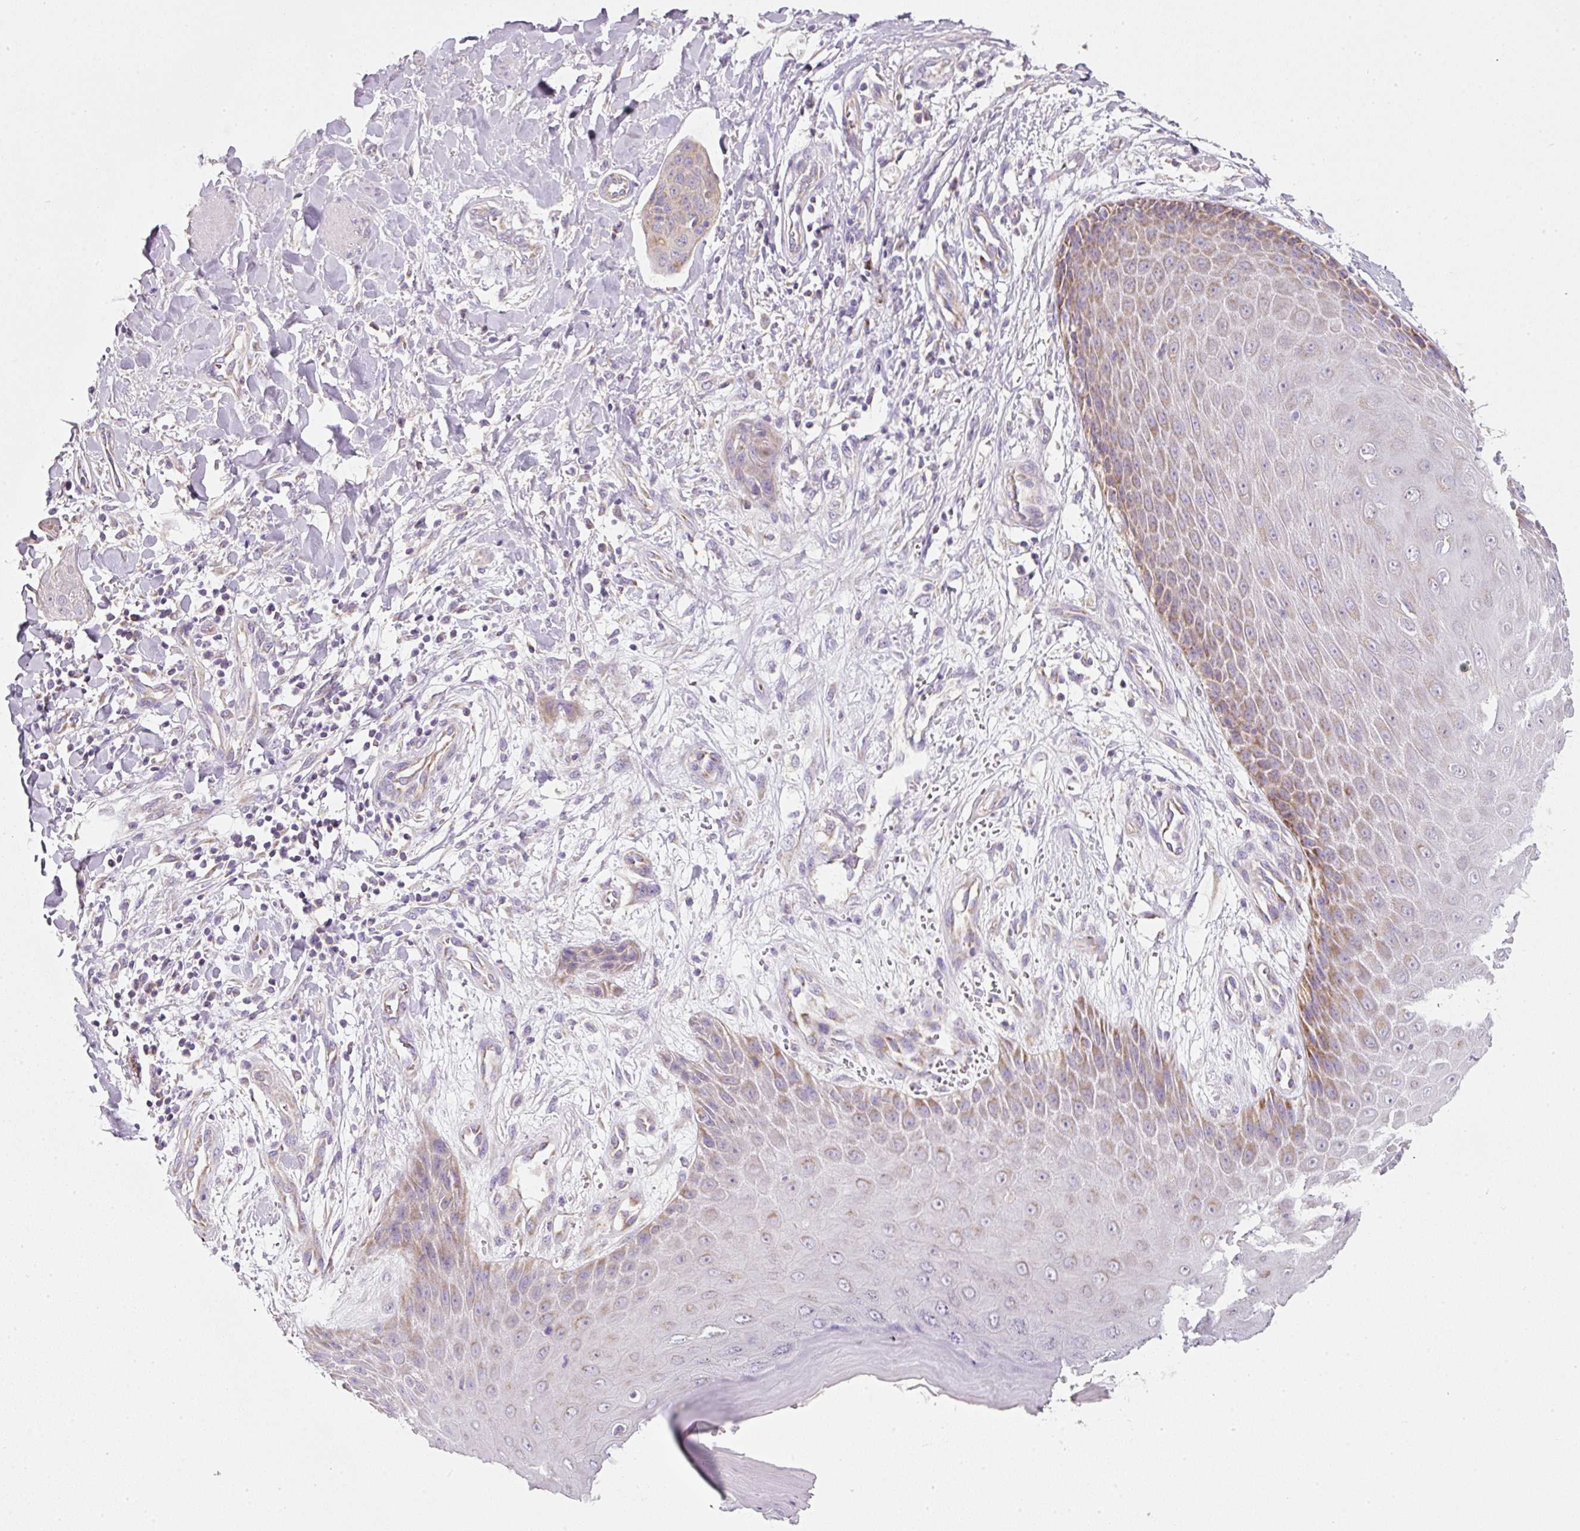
{"staining": {"intensity": "moderate", "quantity": "25%-75%", "location": "cytoplasmic/membranous"}, "tissue": "skin cancer", "cell_type": "Tumor cells", "image_type": "cancer", "snomed": [{"axis": "morphology", "description": "Squamous cell carcinoma, NOS"}, {"axis": "topography", "description": "Skin"}, {"axis": "topography", "description": "Vulva"}], "caption": "Moderate cytoplasmic/membranous expression is appreciated in approximately 25%-75% of tumor cells in skin cancer (squamous cell carcinoma). The staining was performed using DAB to visualize the protein expression in brown, while the nuclei were stained in blue with hematoxylin (Magnification: 20x).", "gene": "NDUFA1", "patient": {"sex": "female", "age": 85}}